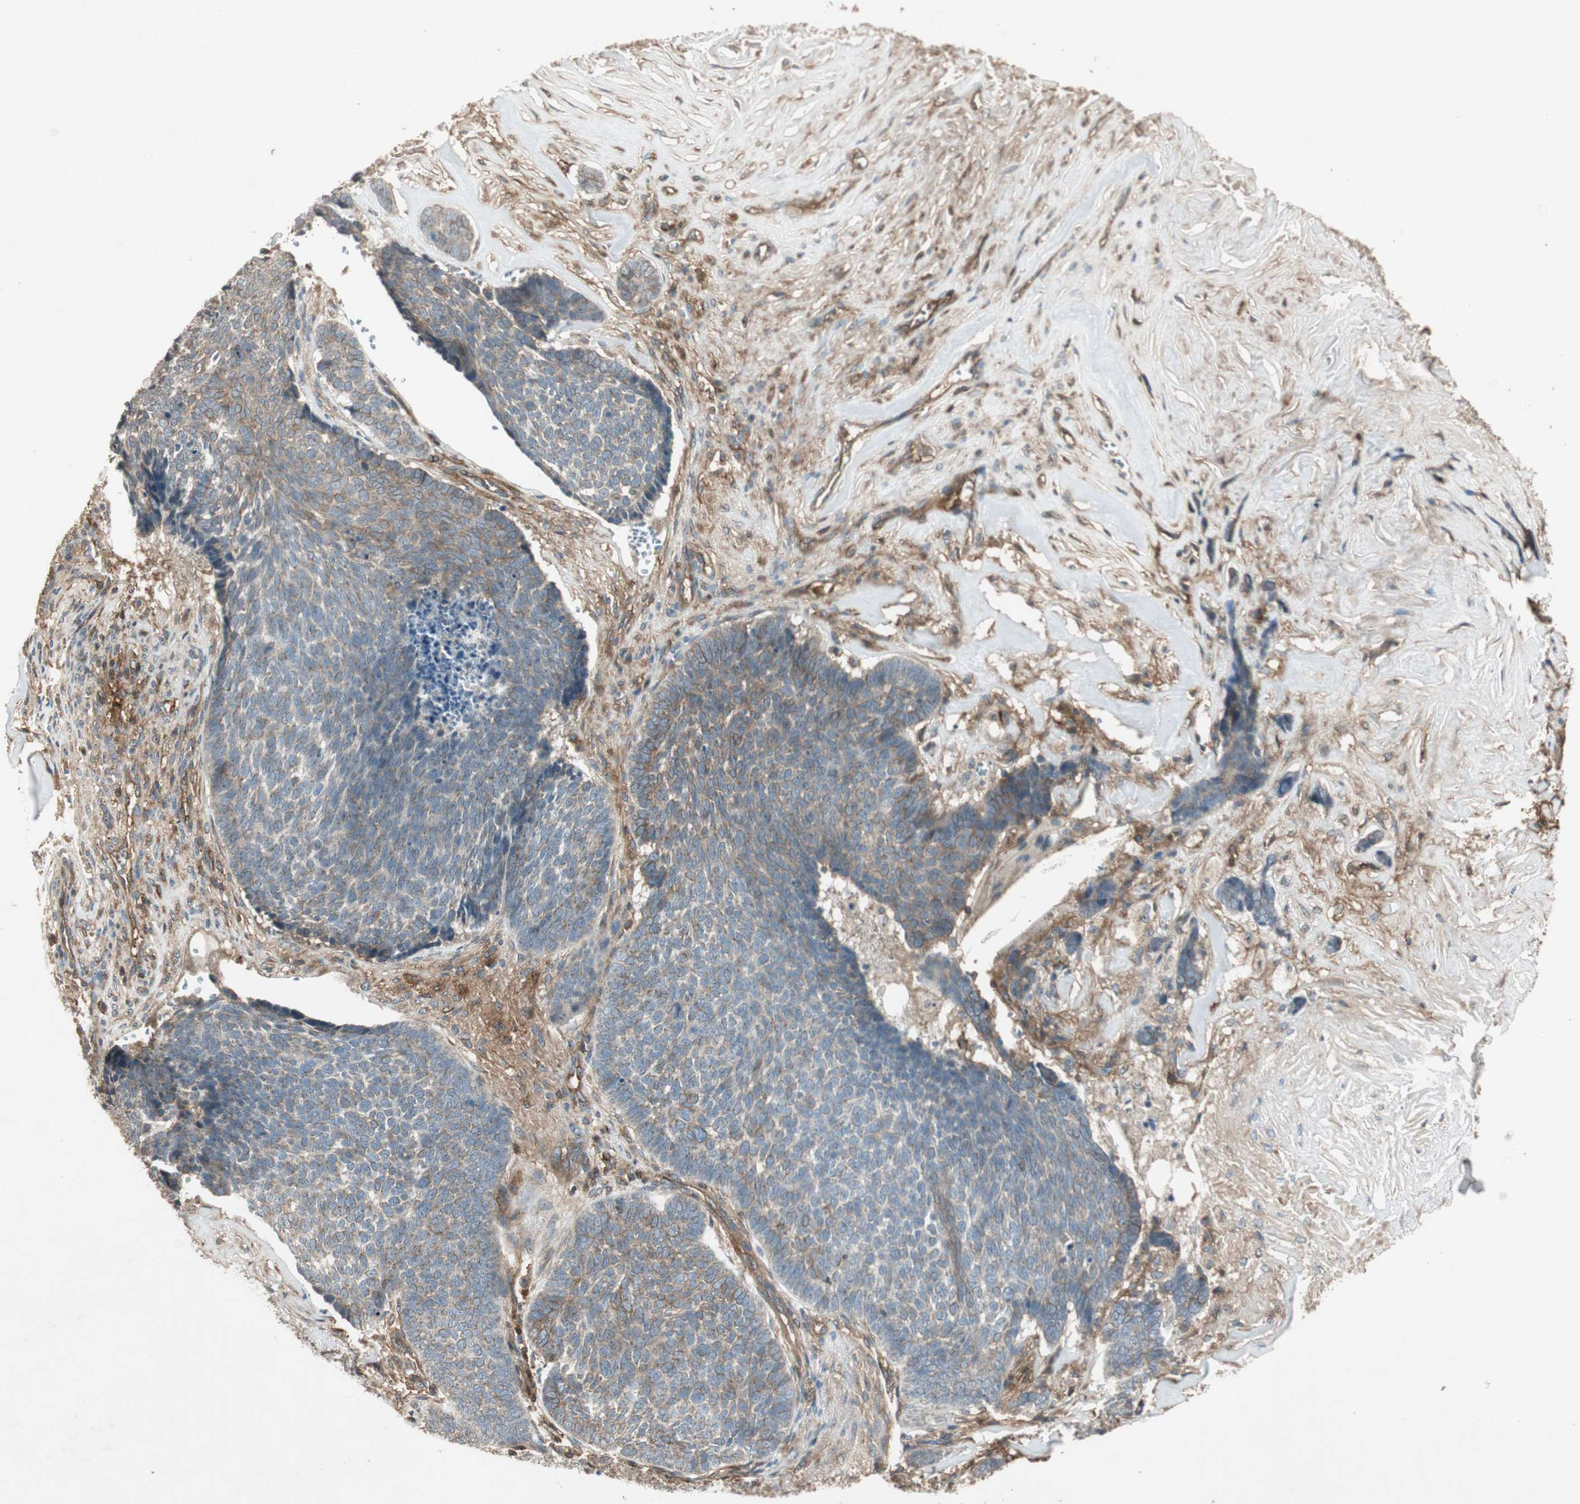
{"staining": {"intensity": "weak", "quantity": "25%-75%", "location": "cytoplasmic/membranous"}, "tissue": "skin cancer", "cell_type": "Tumor cells", "image_type": "cancer", "snomed": [{"axis": "morphology", "description": "Basal cell carcinoma"}, {"axis": "topography", "description": "Skin"}], "caption": "A high-resolution histopathology image shows immunohistochemistry (IHC) staining of basal cell carcinoma (skin), which shows weak cytoplasmic/membranous expression in approximately 25%-75% of tumor cells.", "gene": "BTN3A3", "patient": {"sex": "male", "age": 84}}